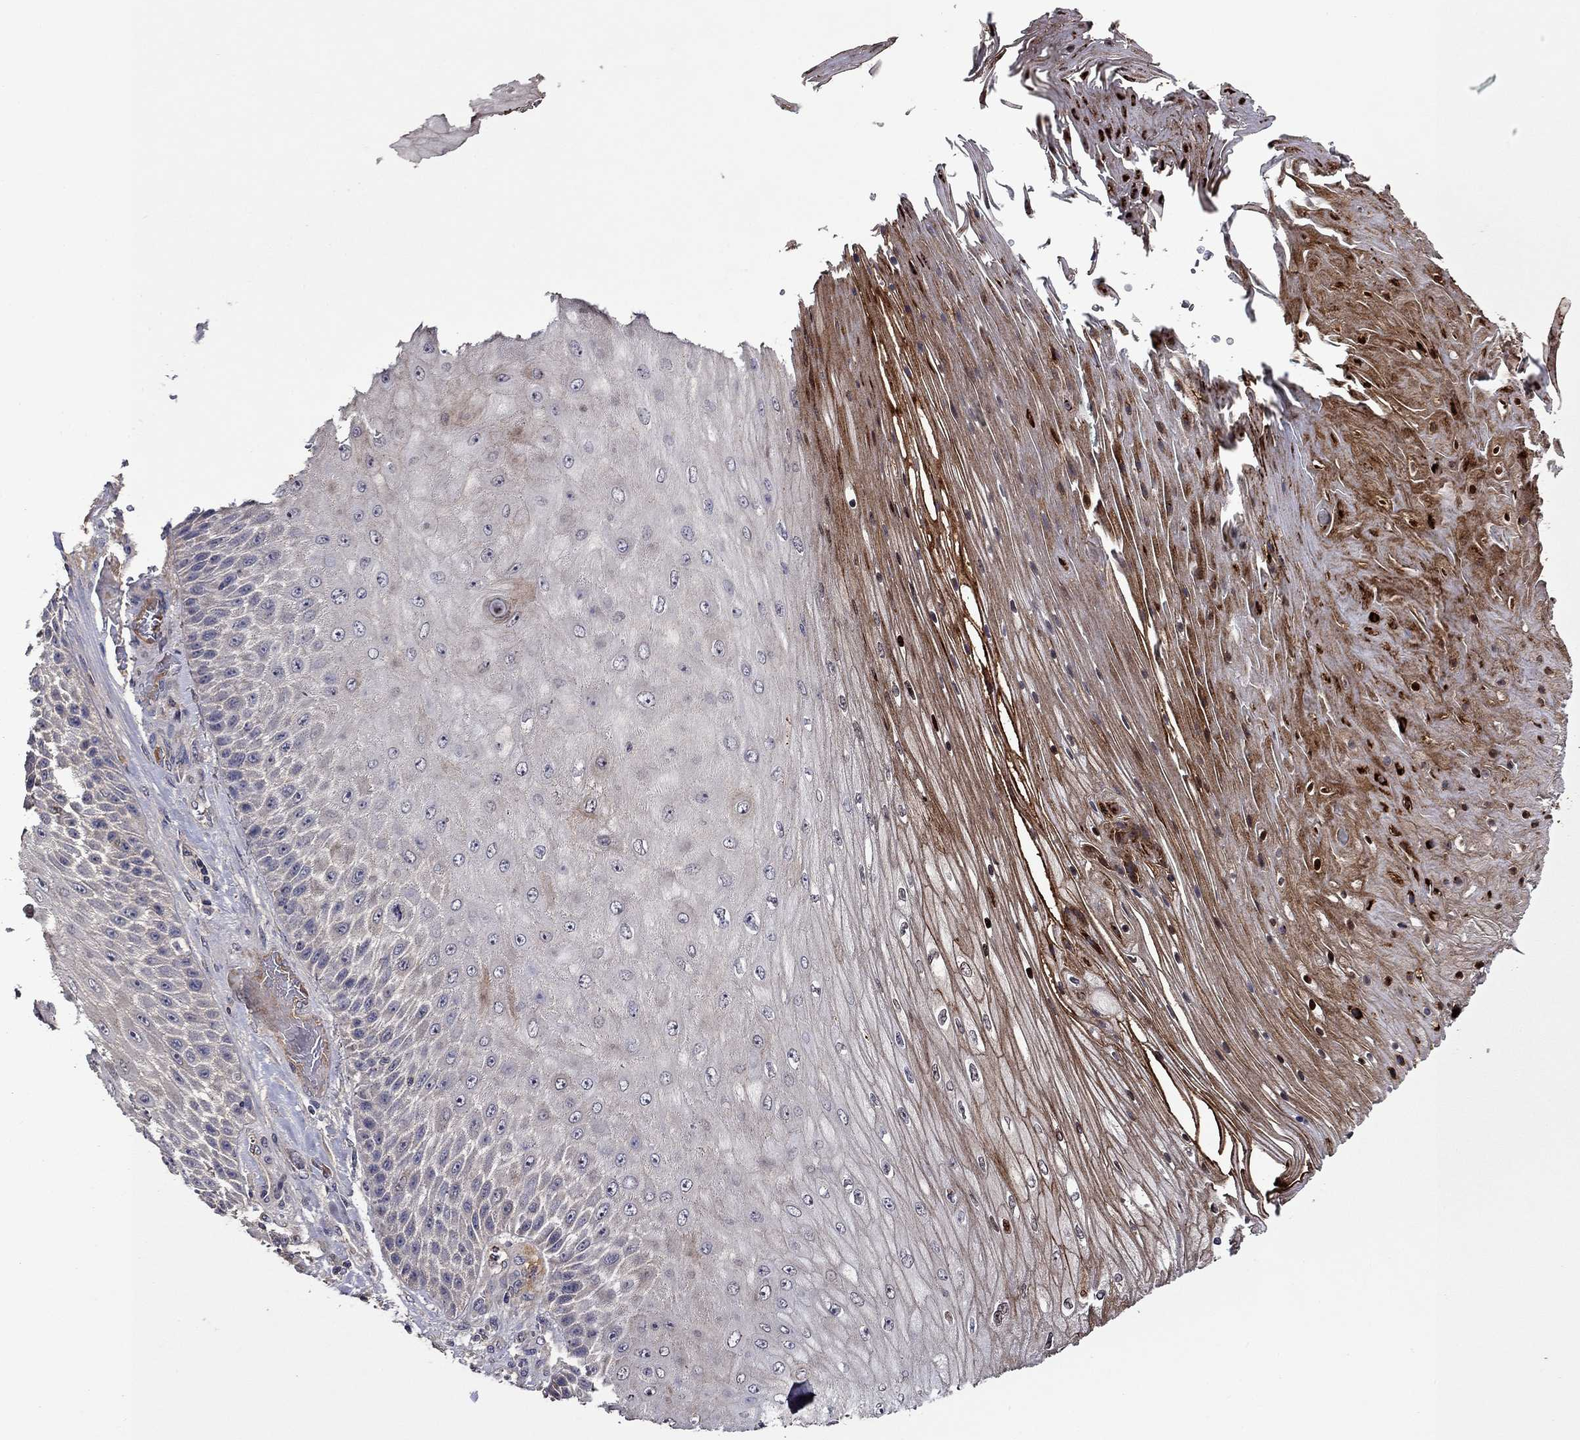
{"staining": {"intensity": "negative", "quantity": "none", "location": "none"}, "tissue": "skin cancer", "cell_type": "Tumor cells", "image_type": "cancer", "snomed": [{"axis": "morphology", "description": "Squamous cell carcinoma, NOS"}, {"axis": "topography", "description": "Skin"}], "caption": "This is an immunohistochemistry photomicrograph of human squamous cell carcinoma (skin). There is no positivity in tumor cells.", "gene": "SATB1", "patient": {"sex": "male", "age": 62}}